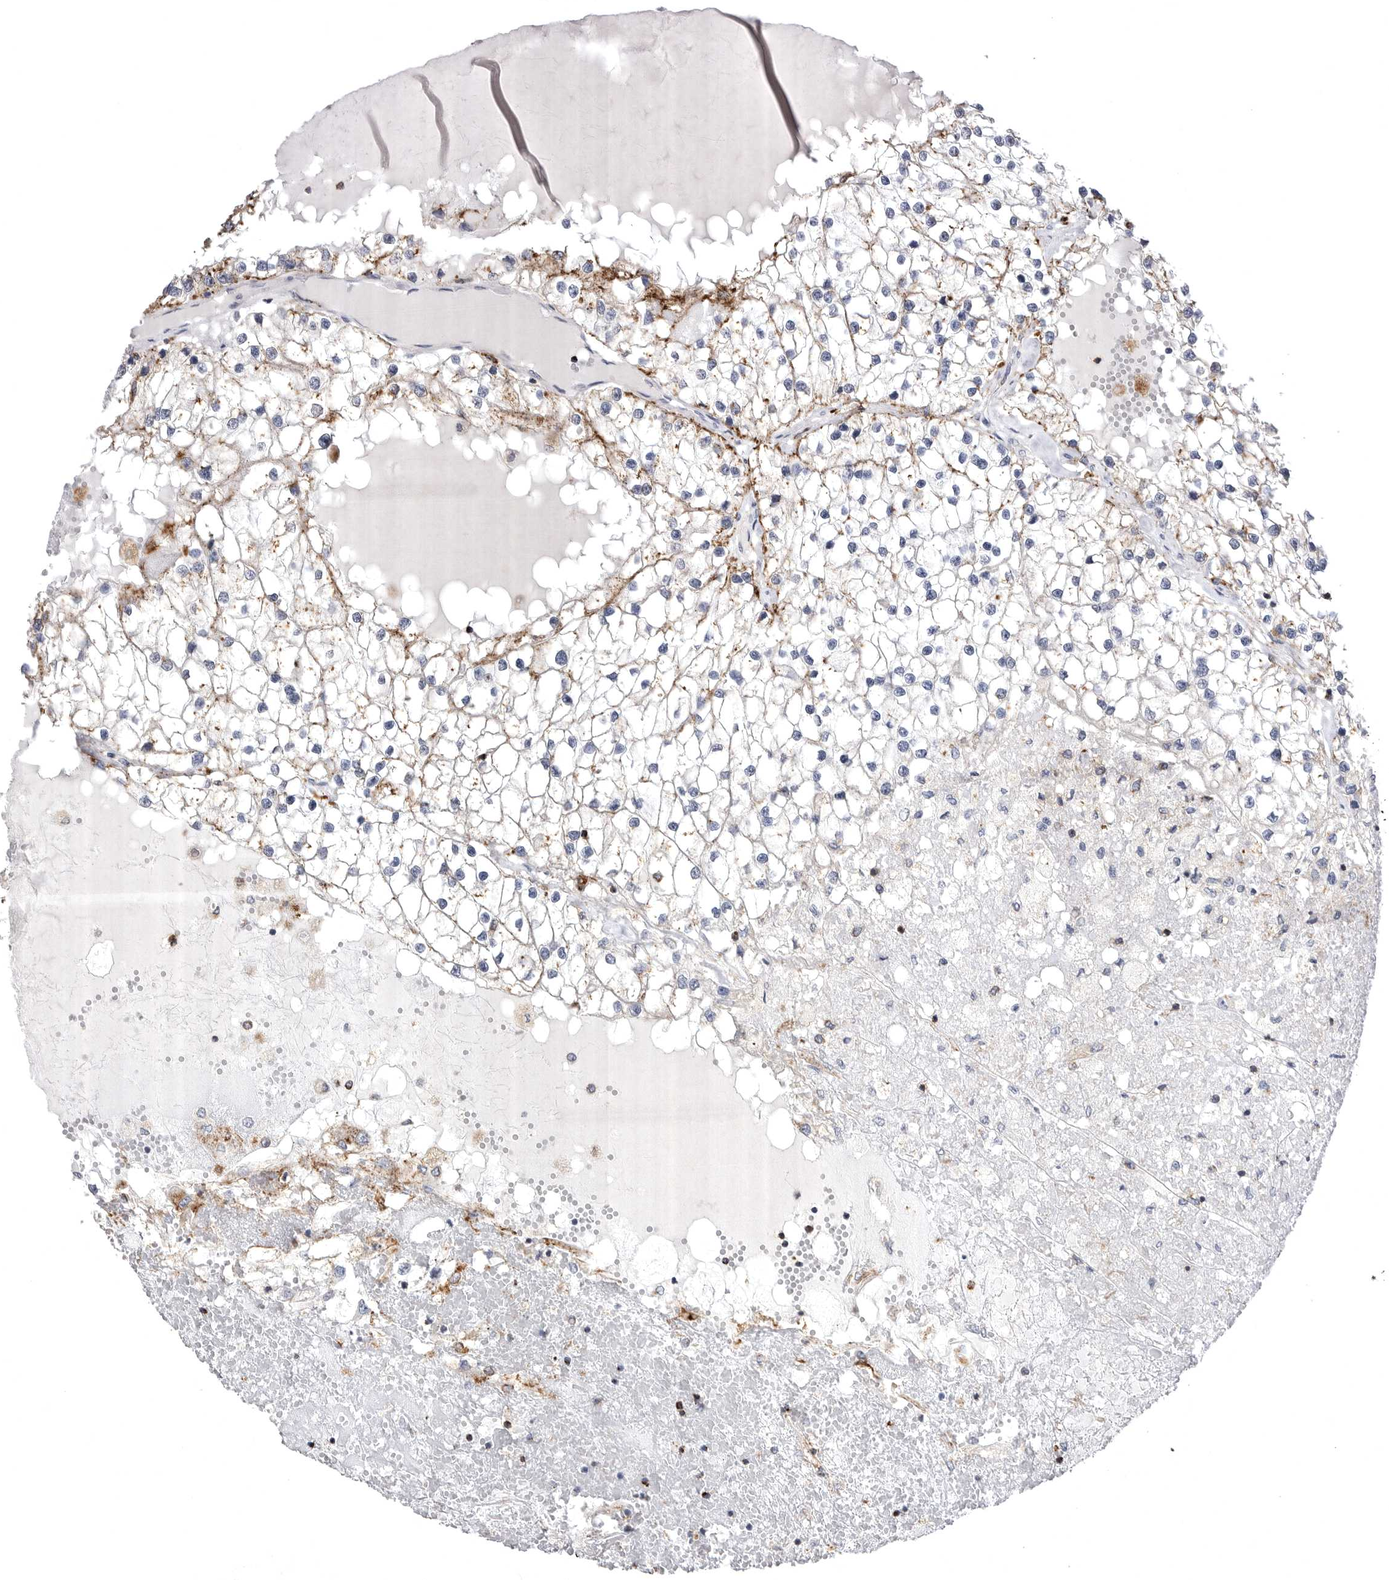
{"staining": {"intensity": "moderate", "quantity": "<25%", "location": "cytoplasmic/membranous"}, "tissue": "renal cancer", "cell_type": "Tumor cells", "image_type": "cancer", "snomed": [{"axis": "morphology", "description": "Adenocarcinoma, NOS"}, {"axis": "topography", "description": "Kidney"}], "caption": "The histopathology image shows a brown stain indicating the presence of a protein in the cytoplasmic/membranous of tumor cells in renal adenocarcinoma.", "gene": "PSPN", "patient": {"sex": "male", "age": 68}}